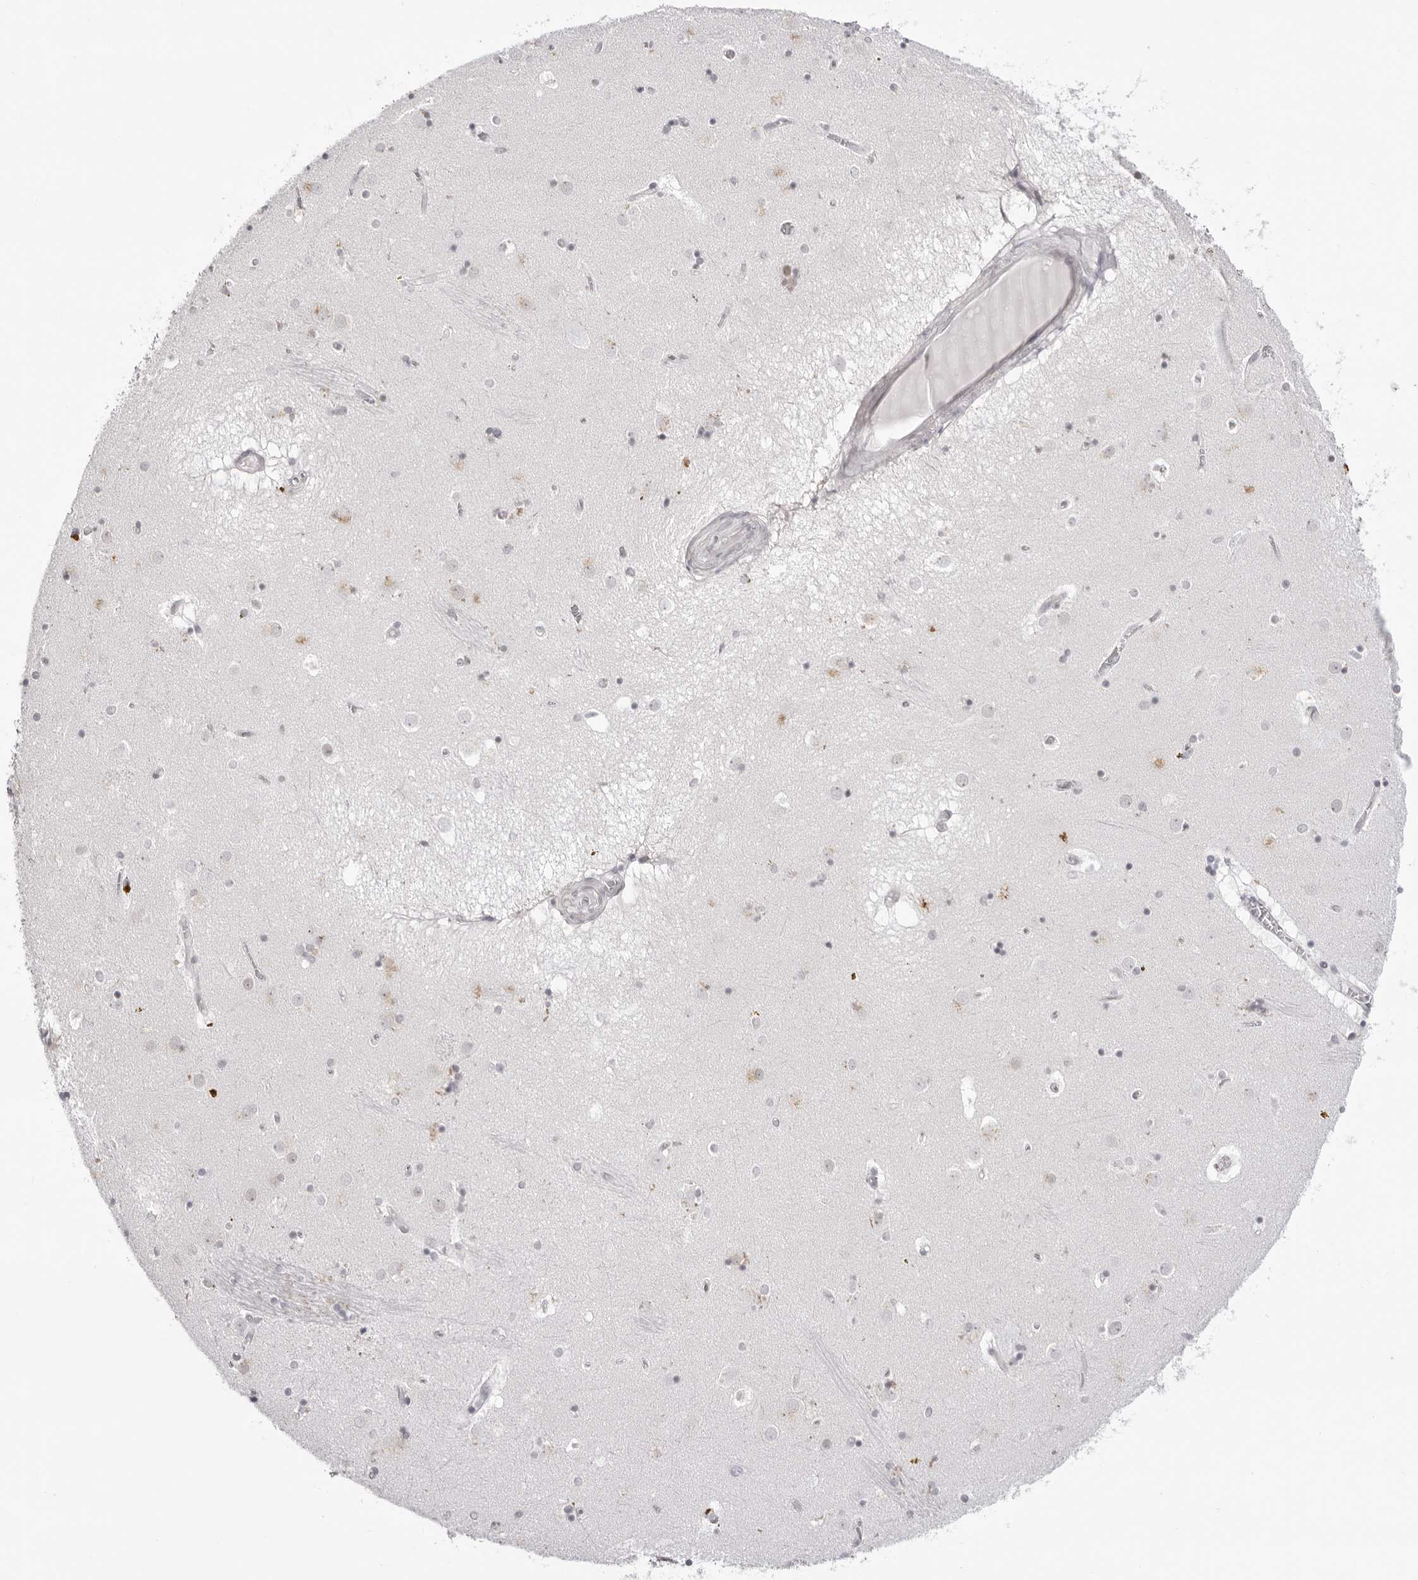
{"staining": {"intensity": "negative", "quantity": "none", "location": "none"}, "tissue": "caudate", "cell_type": "Glial cells", "image_type": "normal", "snomed": [{"axis": "morphology", "description": "Normal tissue, NOS"}, {"axis": "topography", "description": "Lateral ventricle wall"}], "caption": "Glial cells show no significant protein positivity in normal caudate.", "gene": "NTPCR", "patient": {"sex": "male", "age": 70}}